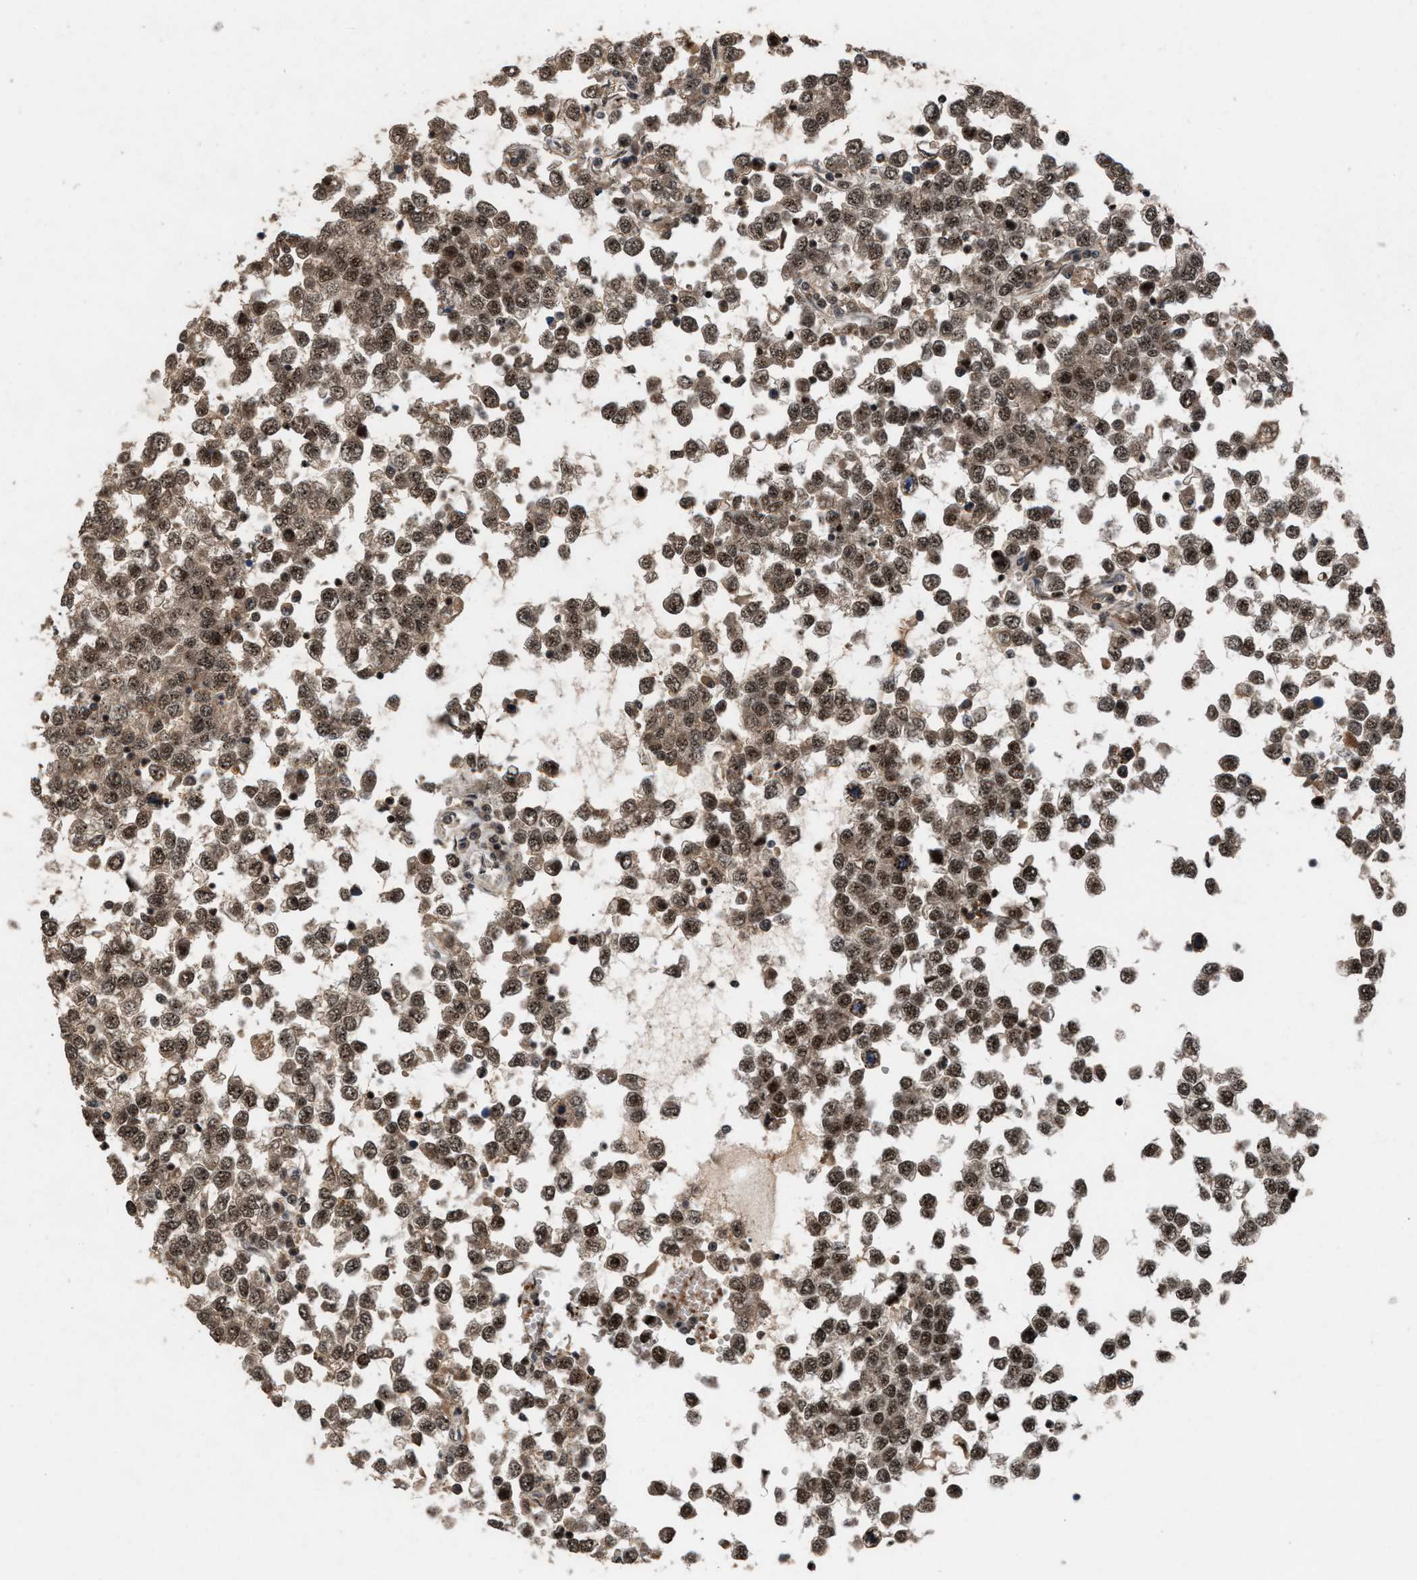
{"staining": {"intensity": "moderate", "quantity": ">75%", "location": "cytoplasmic/membranous,nuclear"}, "tissue": "testis cancer", "cell_type": "Tumor cells", "image_type": "cancer", "snomed": [{"axis": "morphology", "description": "Seminoma, NOS"}, {"axis": "topography", "description": "Testis"}], "caption": "Testis cancer tissue demonstrates moderate cytoplasmic/membranous and nuclear staining in approximately >75% of tumor cells (DAB IHC, brown staining for protein, blue staining for nuclei).", "gene": "PRPF4", "patient": {"sex": "male", "age": 65}}